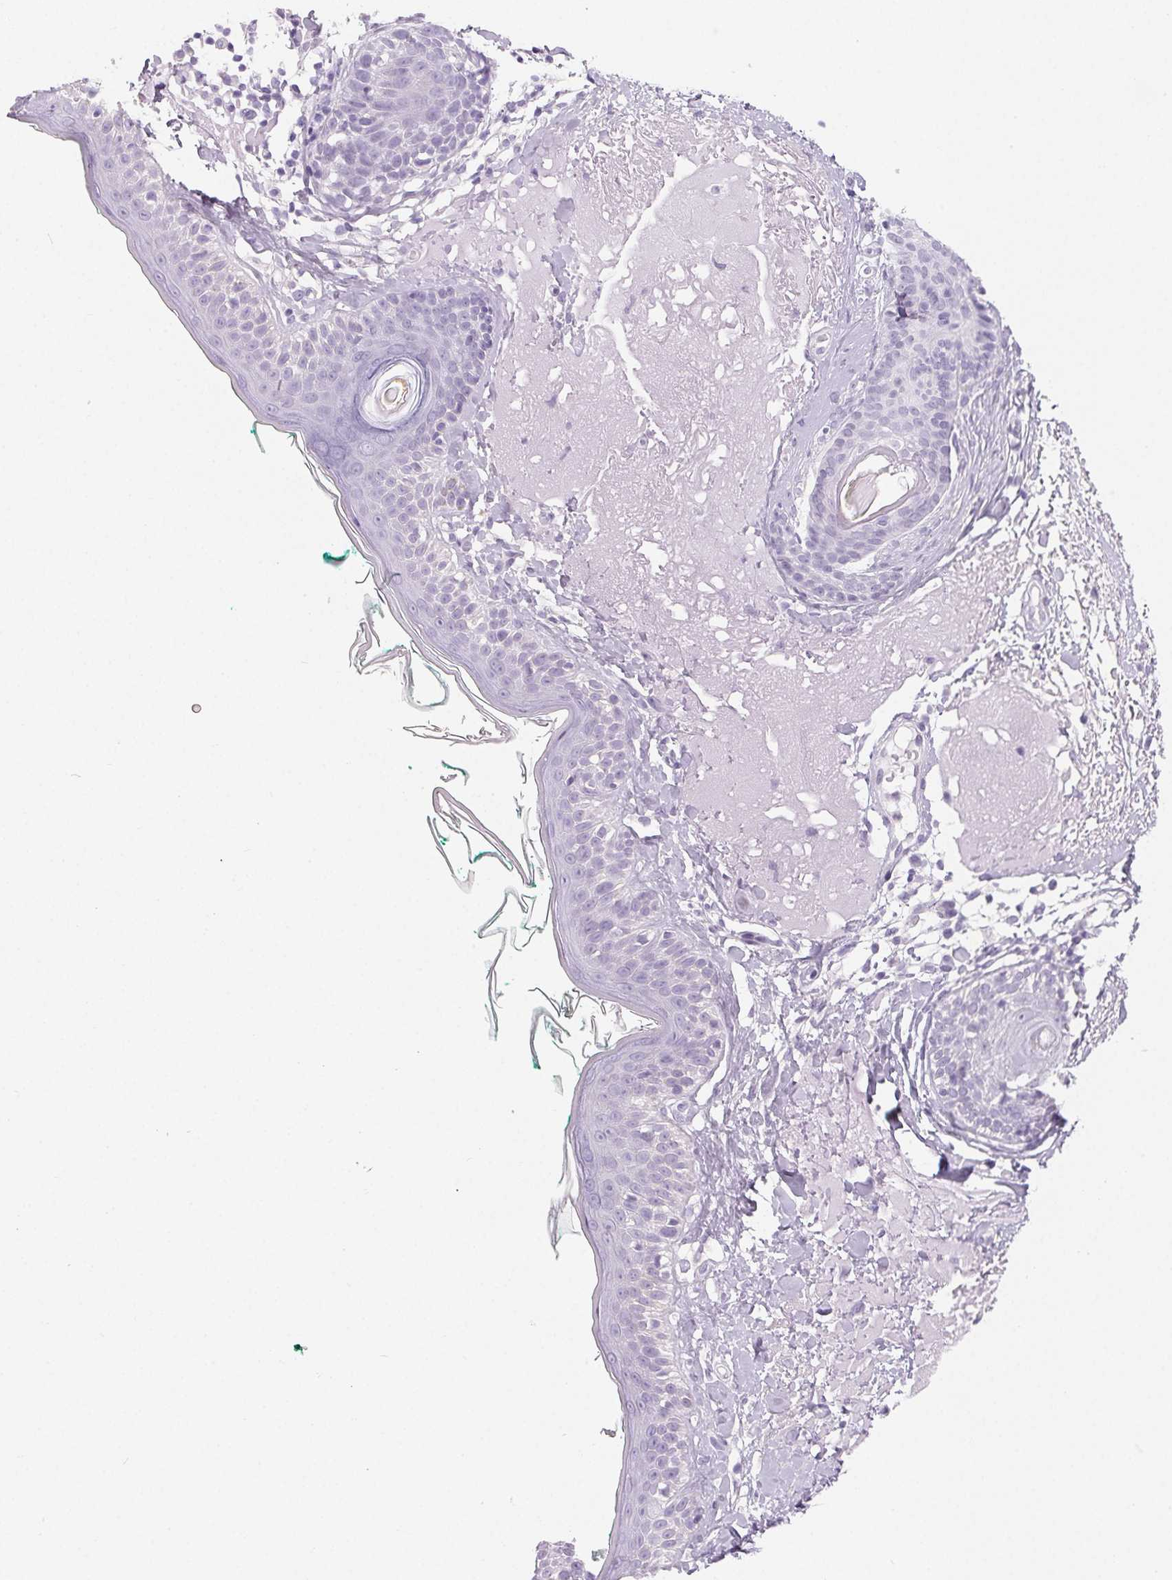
{"staining": {"intensity": "negative", "quantity": "none", "location": "none"}, "tissue": "skin", "cell_type": "Fibroblasts", "image_type": "normal", "snomed": [{"axis": "morphology", "description": "Normal tissue, NOS"}, {"axis": "topography", "description": "Skin"}], "caption": "Immunohistochemistry of normal skin displays no staining in fibroblasts. Brightfield microscopy of immunohistochemistry (IHC) stained with DAB (3,3'-diaminobenzidine) (brown) and hematoxylin (blue), captured at high magnification.", "gene": "SPACA5B", "patient": {"sex": "male", "age": 73}}